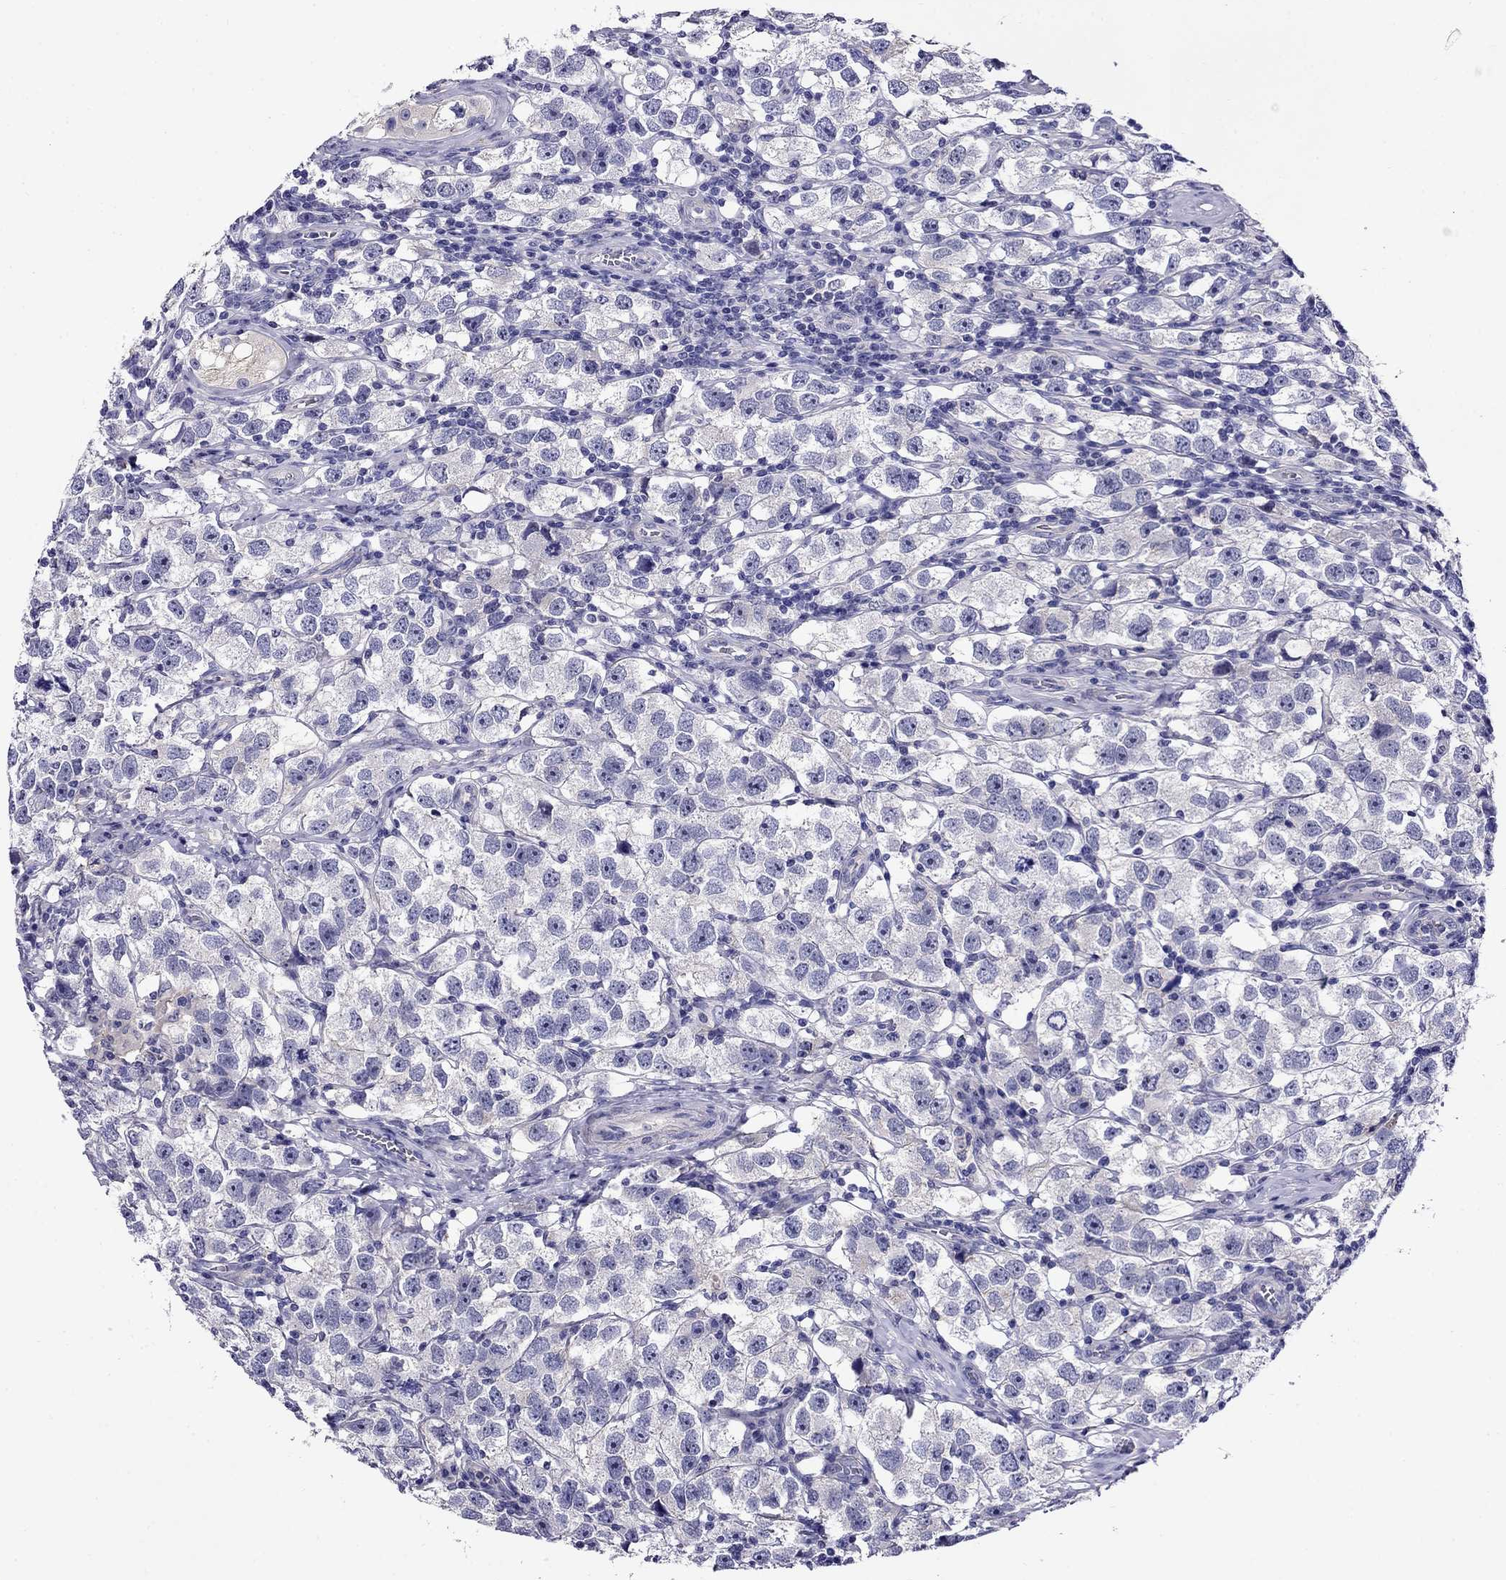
{"staining": {"intensity": "negative", "quantity": "none", "location": "none"}, "tissue": "testis cancer", "cell_type": "Tumor cells", "image_type": "cancer", "snomed": [{"axis": "morphology", "description": "Seminoma, NOS"}, {"axis": "topography", "description": "Testis"}], "caption": "Testis seminoma was stained to show a protein in brown. There is no significant expression in tumor cells.", "gene": "SCG2", "patient": {"sex": "male", "age": 26}}